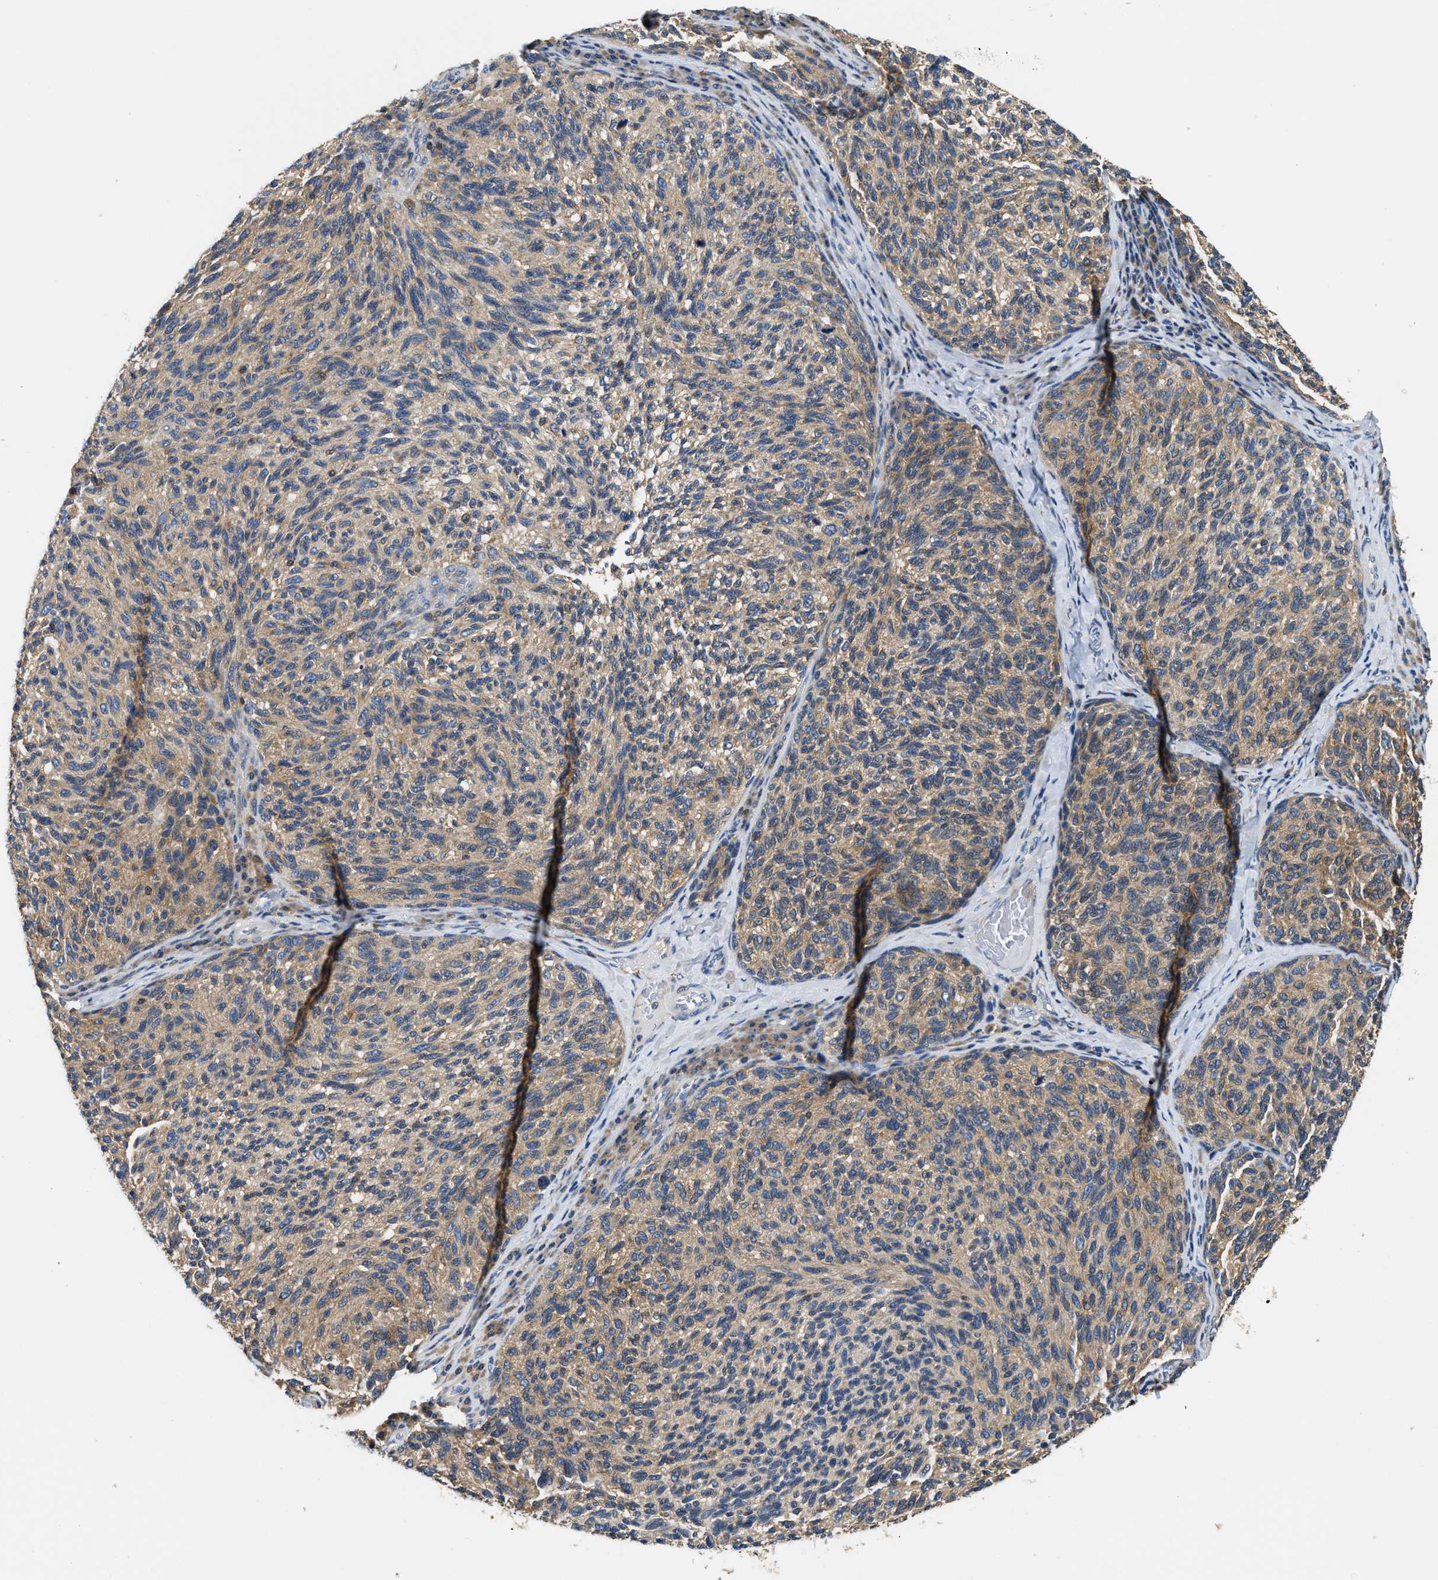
{"staining": {"intensity": "moderate", "quantity": "25%-75%", "location": "cytoplasmic/membranous"}, "tissue": "melanoma", "cell_type": "Tumor cells", "image_type": "cancer", "snomed": [{"axis": "morphology", "description": "Malignant melanoma, NOS"}, {"axis": "topography", "description": "Skin"}], "caption": "Immunohistochemical staining of human melanoma shows medium levels of moderate cytoplasmic/membranous positivity in approximately 25%-75% of tumor cells.", "gene": "CCM2", "patient": {"sex": "female", "age": 73}}